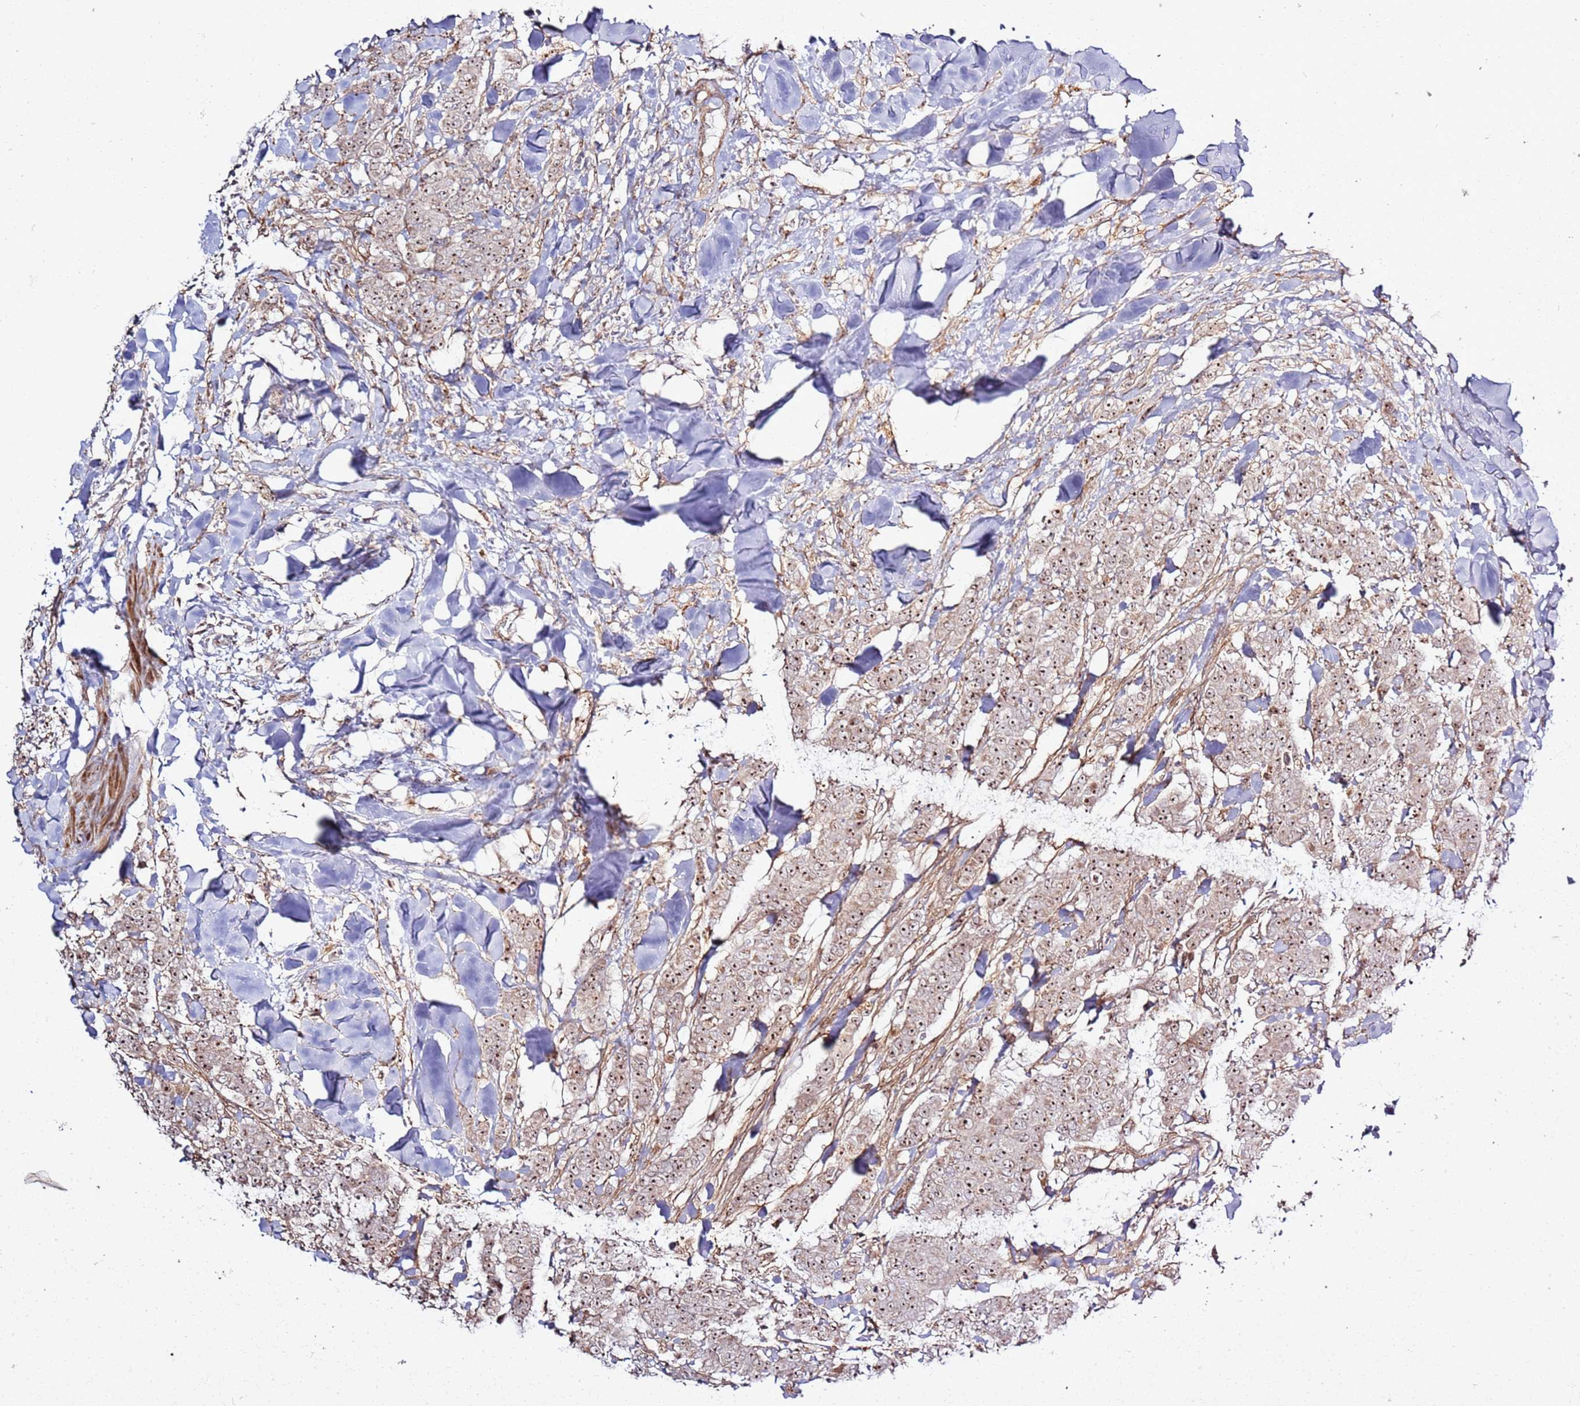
{"staining": {"intensity": "moderate", "quantity": ">75%", "location": "nuclear"}, "tissue": "breast cancer", "cell_type": "Tumor cells", "image_type": "cancer", "snomed": [{"axis": "morphology", "description": "Duct carcinoma"}, {"axis": "topography", "description": "Breast"}], "caption": "This is an image of immunohistochemistry (IHC) staining of breast cancer, which shows moderate staining in the nuclear of tumor cells.", "gene": "CNPY1", "patient": {"sex": "female", "age": 40}}